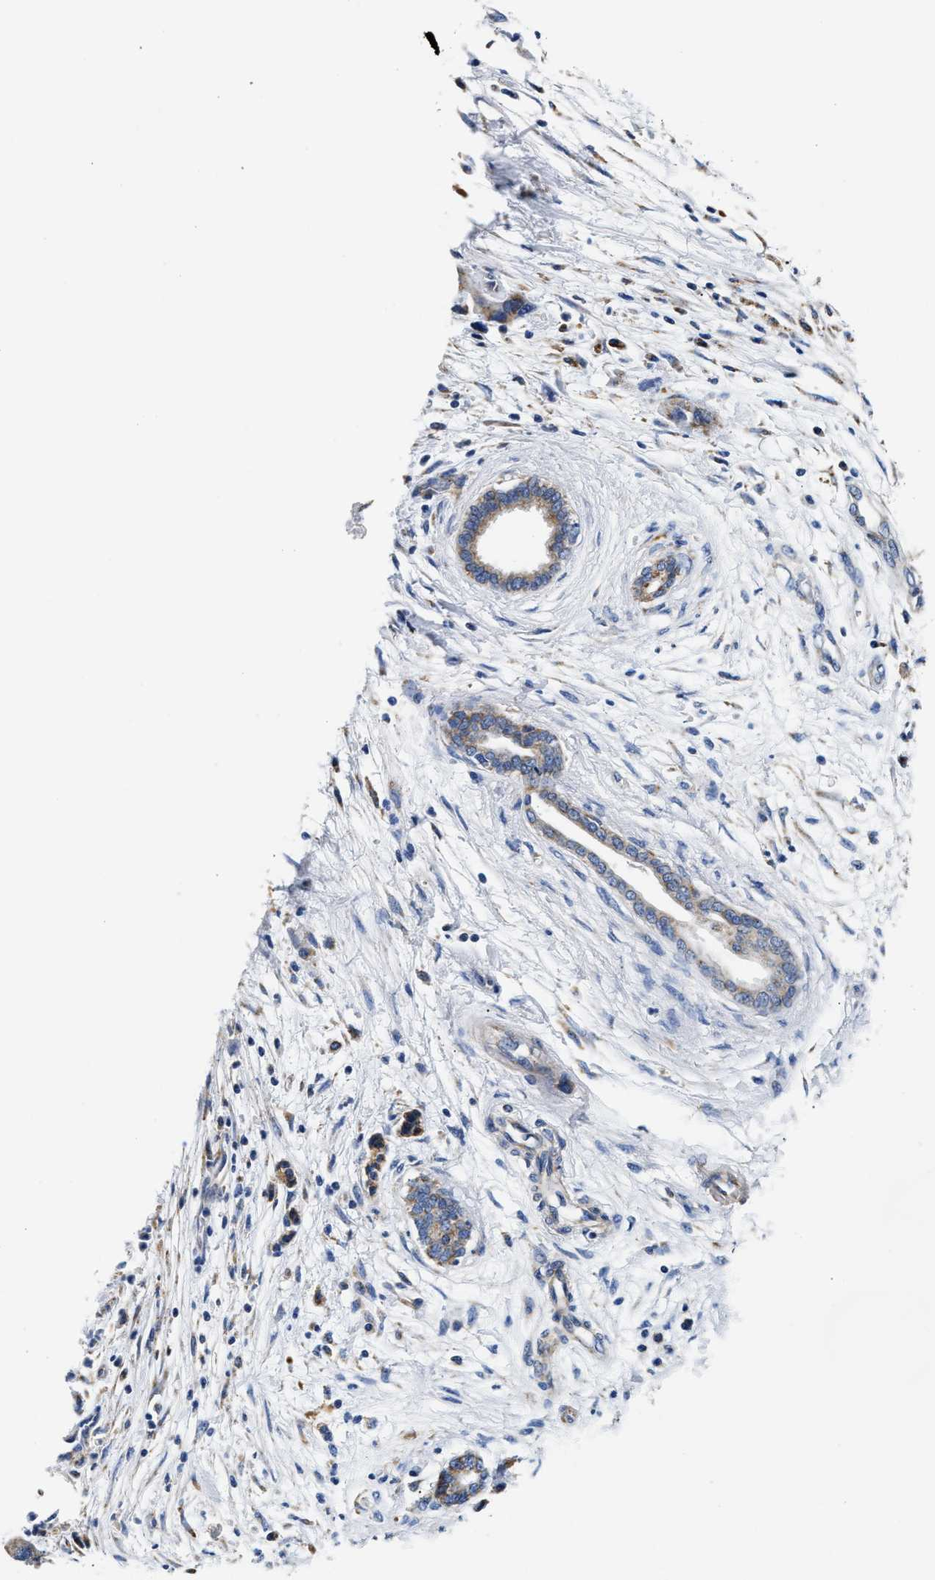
{"staining": {"intensity": "weak", "quantity": ">75%", "location": "cytoplasmic/membranous"}, "tissue": "pancreatic cancer", "cell_type": "Tumor cells", "image_type": "cancer", "snomed": [{"axis": "morphology", "description": "Normal tissue, NOS"}, {"axis": "morphology", "description": "Adenocarcinoma, NOS"}, {"axis": "topography", "description": "Pancreas"}], "caption": "A photomicrograph of pancreatic cancer (adenocarcinoma) stained for a protein demonstrates weak cytoplasmic/membranous brown staining in tumor cells.", "gene": "ACADVL", "patient": {"sex": "female", "age": 71}}